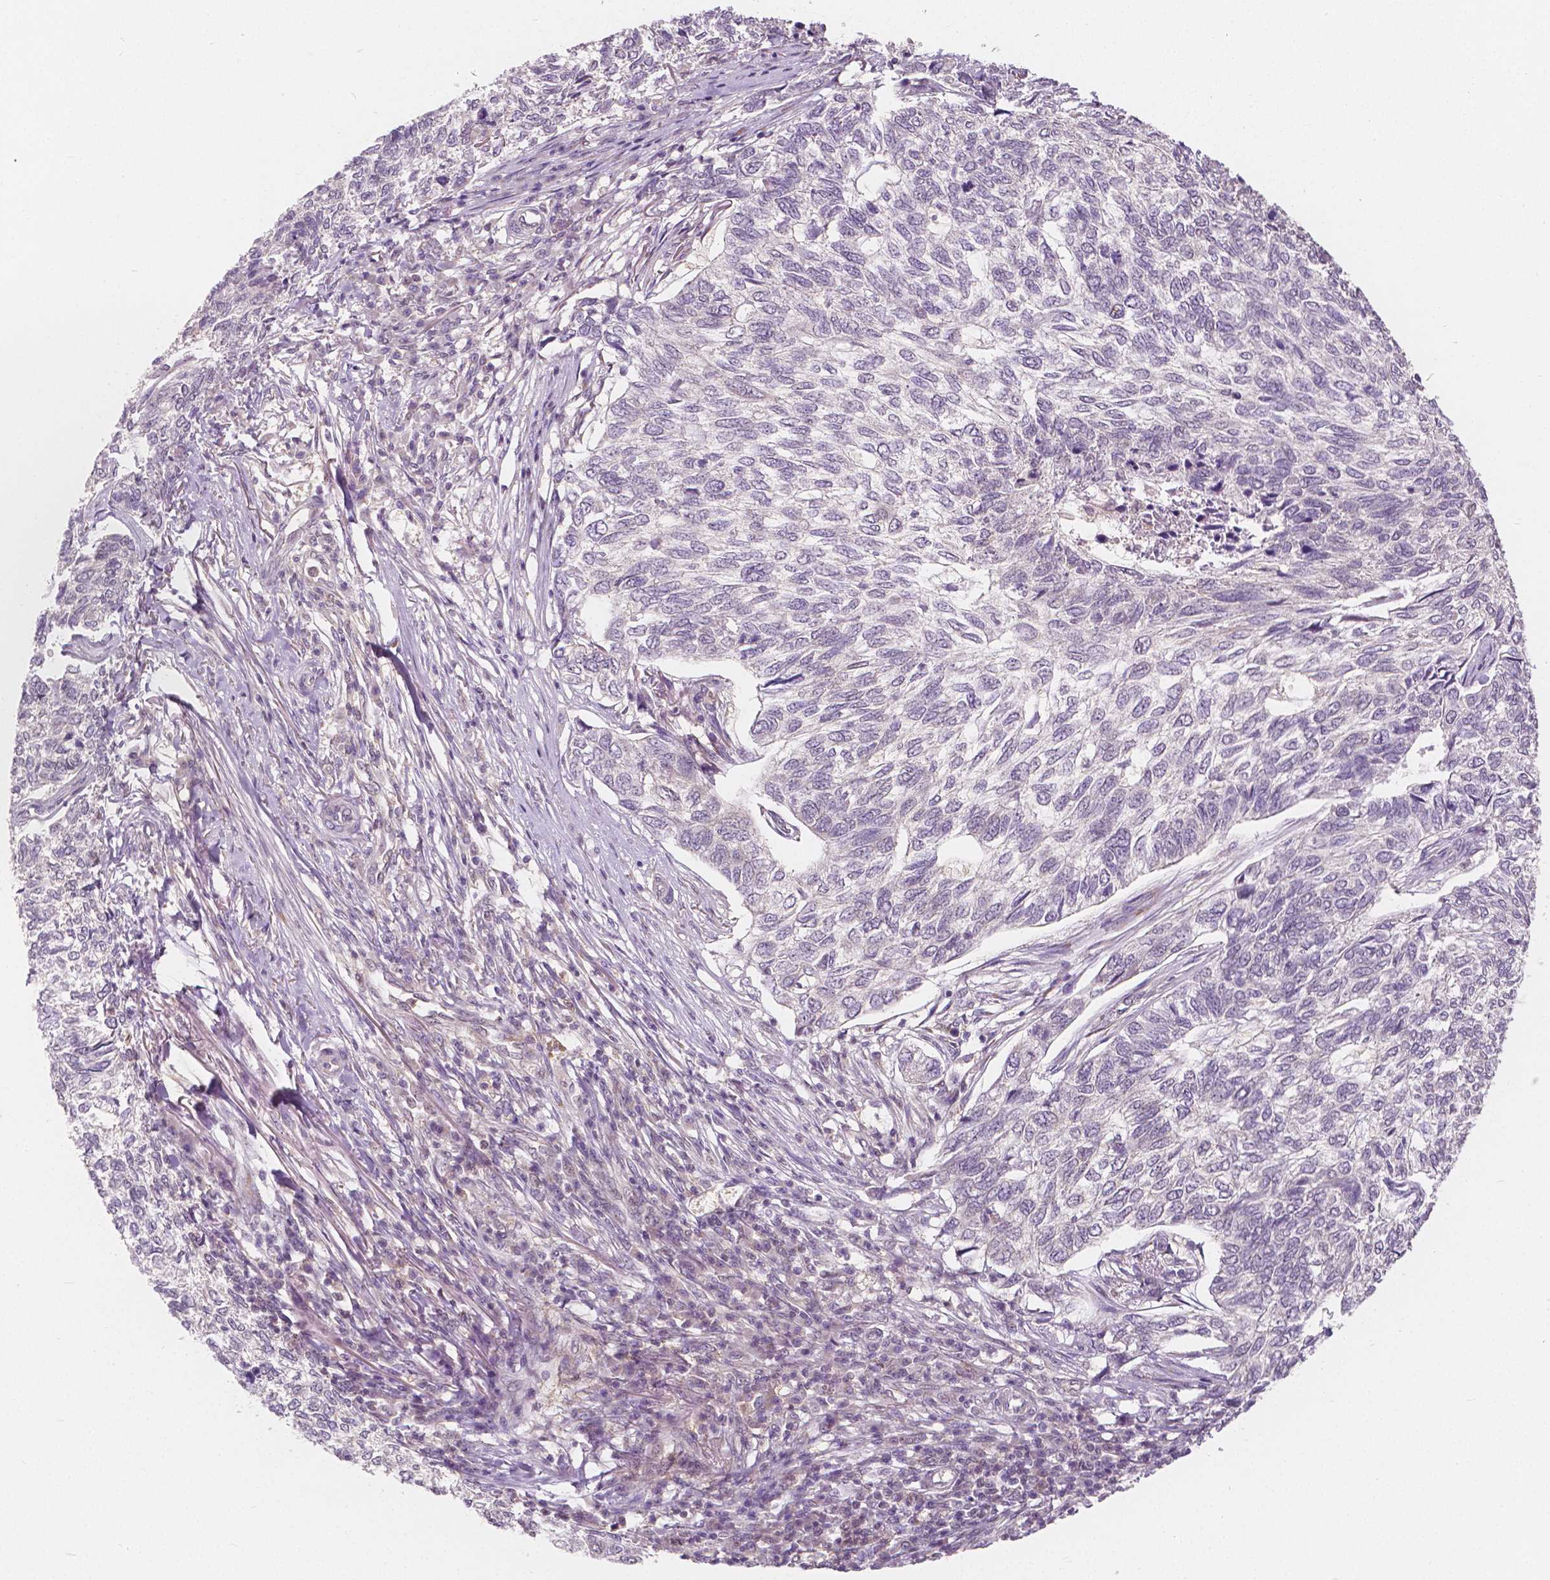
{"staining": {"intensity": "negative", "quantity": "none", "location": "none"}, "tissue": "skin cancer", "cell_type": "Tumor cells", "image_type": "cancer", "snomed": [{"axis": "morphology", "description": "Basal cell carcinoma"}, {"axis": "topography", "description": "Skin"}], "caption": "The immunohistochemistry (IHC) micrograph has no significant positivity in tumor cells of skin cancer tissue. The staining was performed using DAB to visualize the protein expression in brown, while the nuclei were stained in blue with hematoxylin (Magnification: 20x).", "gene": "NAPRT", "patient": {"sex": "female", "age": 65}}